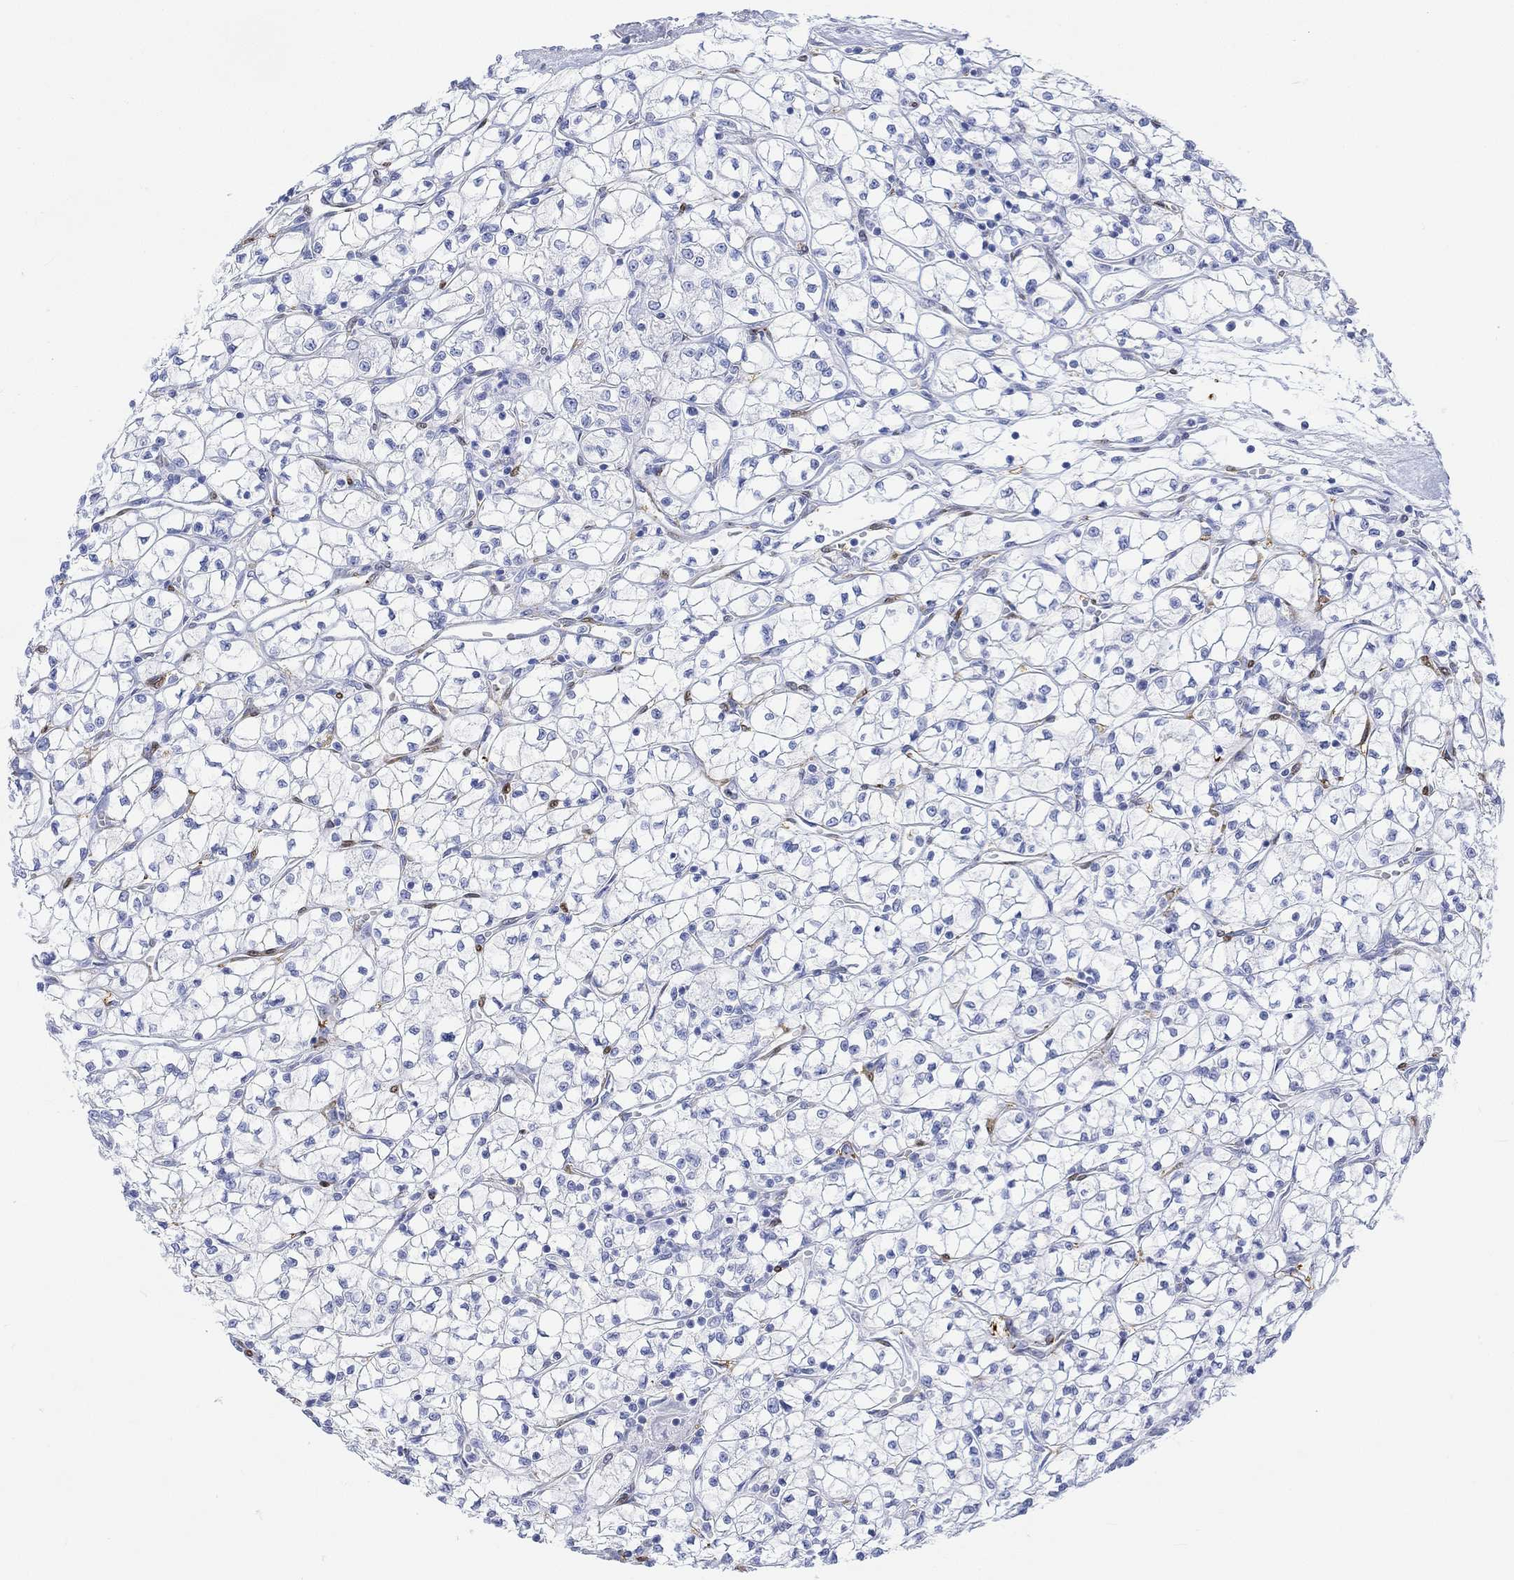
{"staining": {"intensity": "negative", "quantity": "none", "location": "none"}, "tissue": "renal cancer", "cell_type": "Tumor cells", "image_type": "cancer", "snomed": [{"axis": "morphology", "description": "Adenocarcinoma, NOS"}, {"axis": "topography", "description": "Kidney"}], "caption": "Immunohistochemical staining of human renal cancer (adenocarcinoma) reveals no significant staining in tumor cells.", "gene": "TPPP3", "patient": {"sex": "female", "age": 64}}